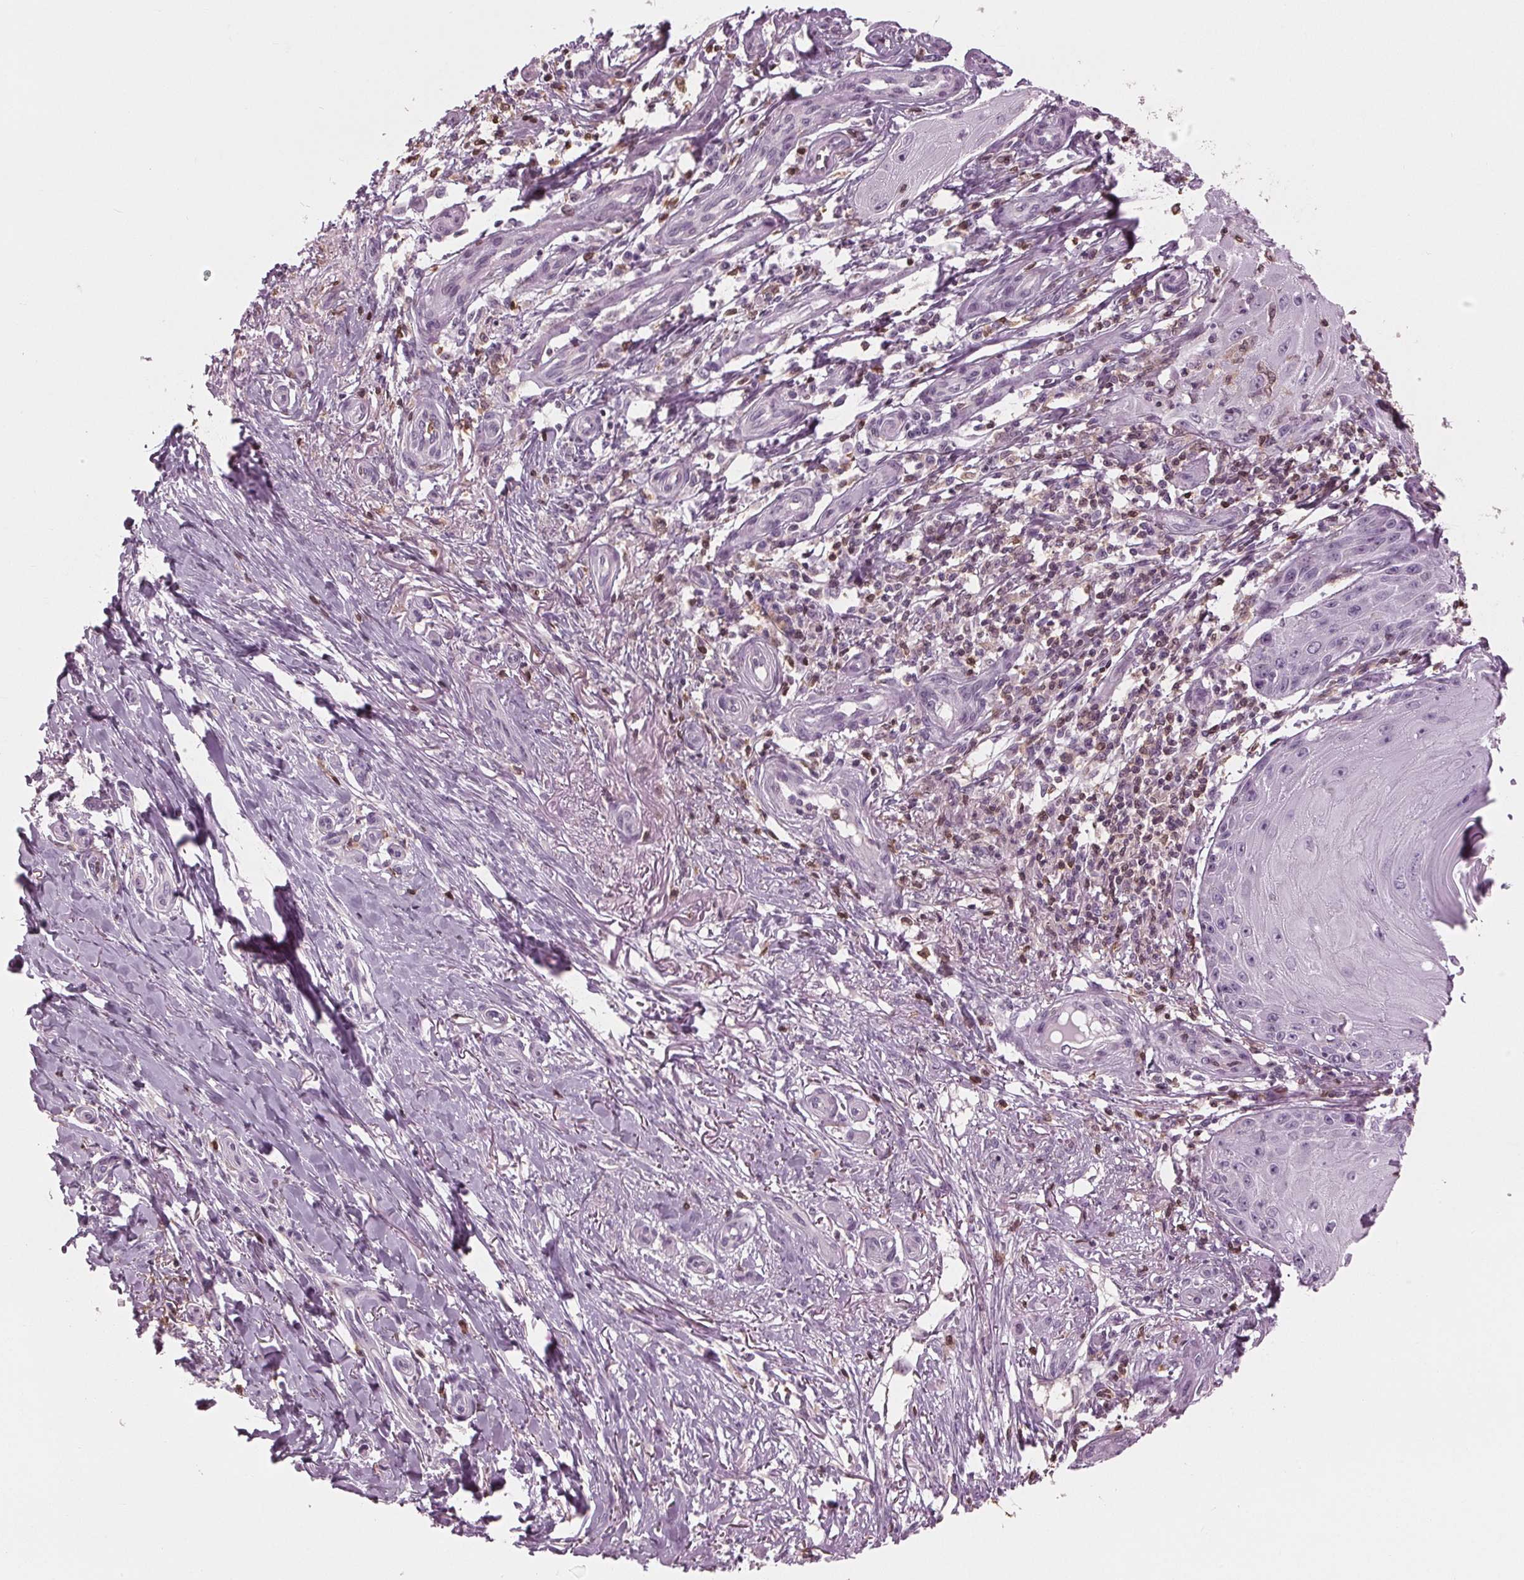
{"staining": {"intensity": "negative", "quantity": "none", "location": "none"}, "tissue": "skin cancer", "cell_type": "Tumor cells", "image_type": "cancer", "snomed": [{"axis": "morphology", "description": "Squamous cell carcinoma, NOS"}, {"axis": "topography", "description": "Skin"}], "caption": "Squamous cell carcinoma (skin) stained for a protein using IHC displays no positivity tumor cells.", "gene": "BTLA", "patient": {"sex": "female", "age": 77}}